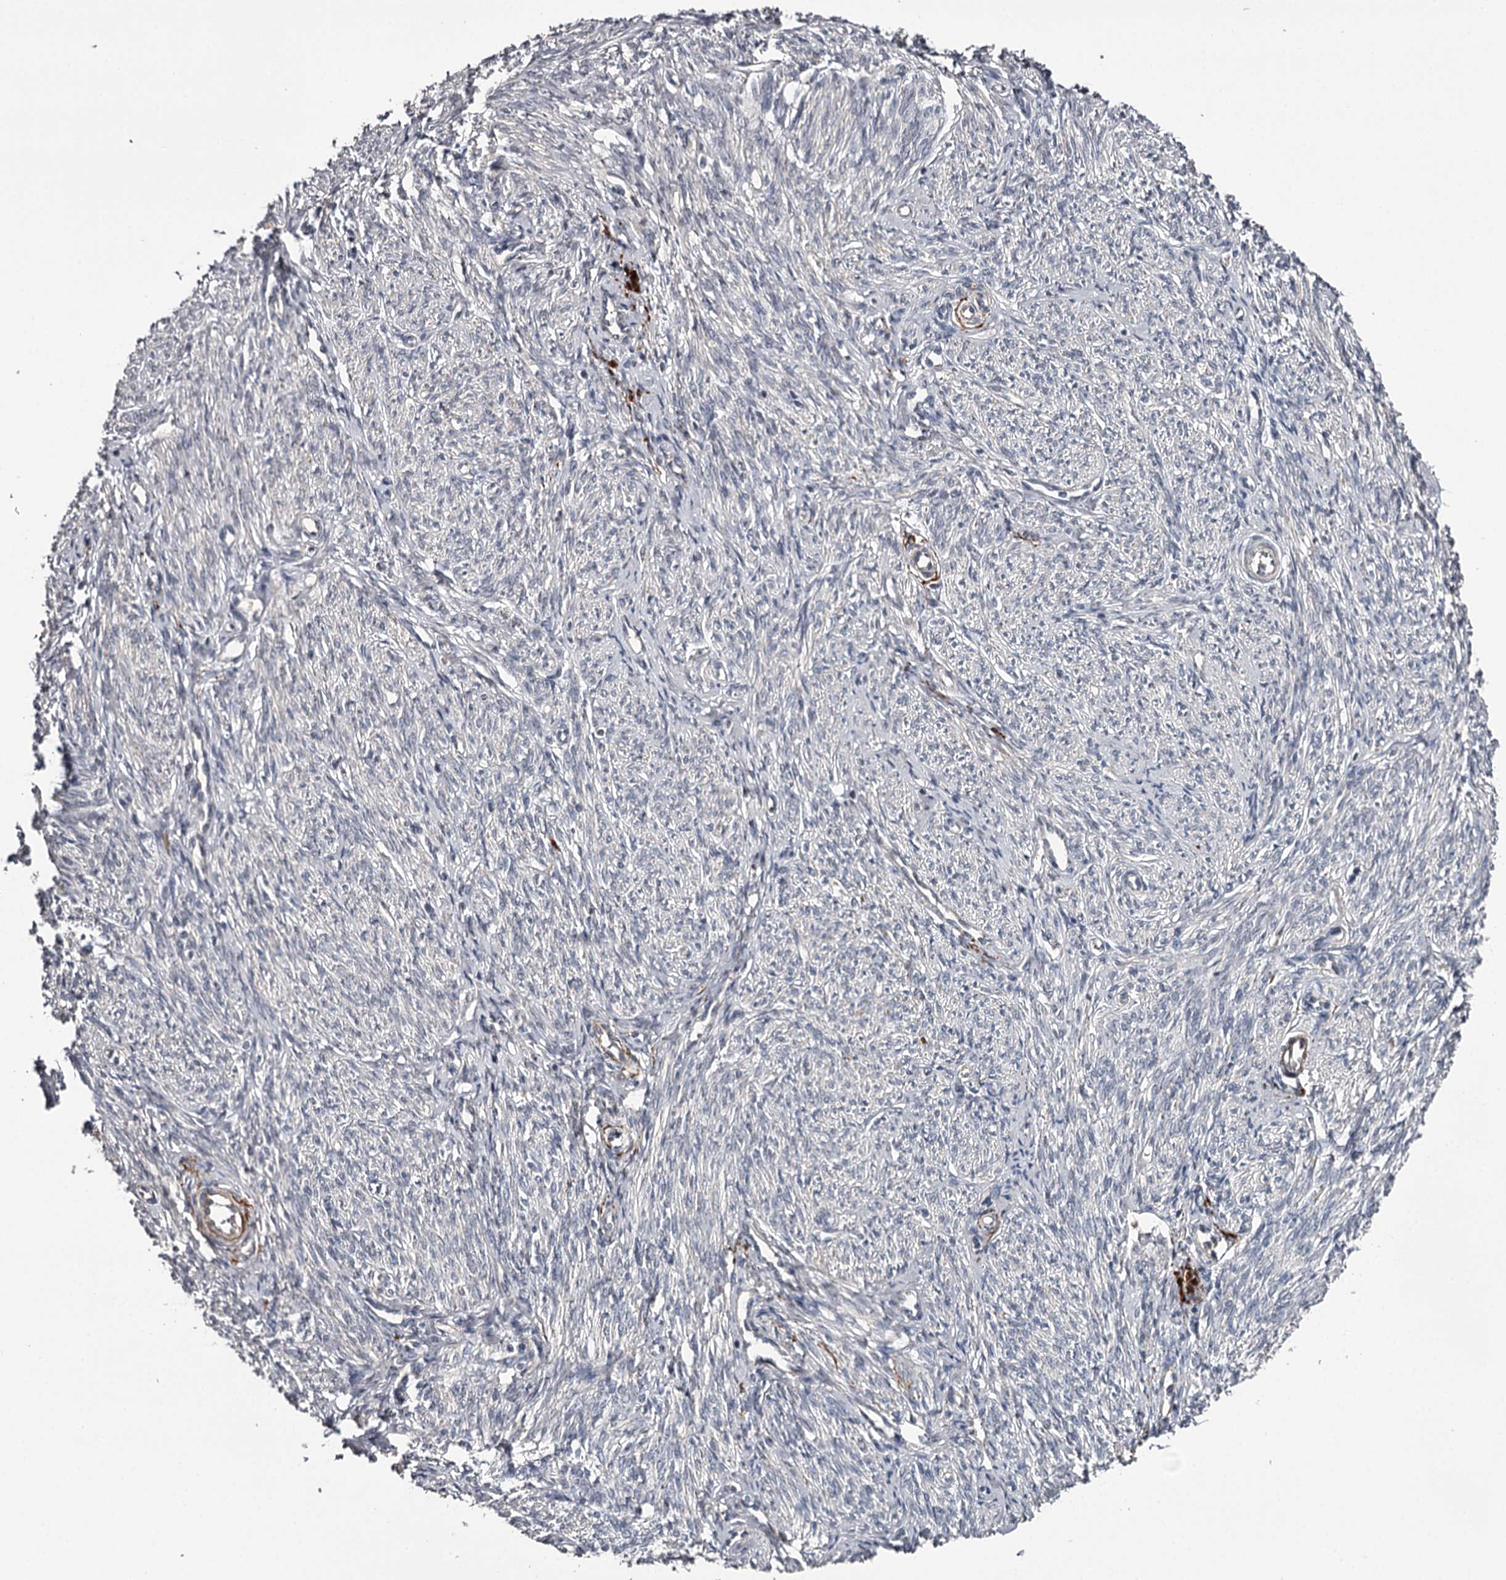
{"staining": {"intensity": "negative", "quantity": "none", "location": "none"}, "tissue": "endometrium", "cell_type": "Cells in endometrial stroma", "image_type": "normal", "snomed": [{"axis": "morphology", "description": "Normal tissue, NOS"}, {"axis": "topography", "description": "Endometrium"}], "caption": "Immunohistochemical staining of benign human endometrium demonstrates no significant staining in cells in endometrial stroma. Nuclei are stained in blue.", "gene": "CWF19L2", "patient": {"sex": "female", "age": 72}}